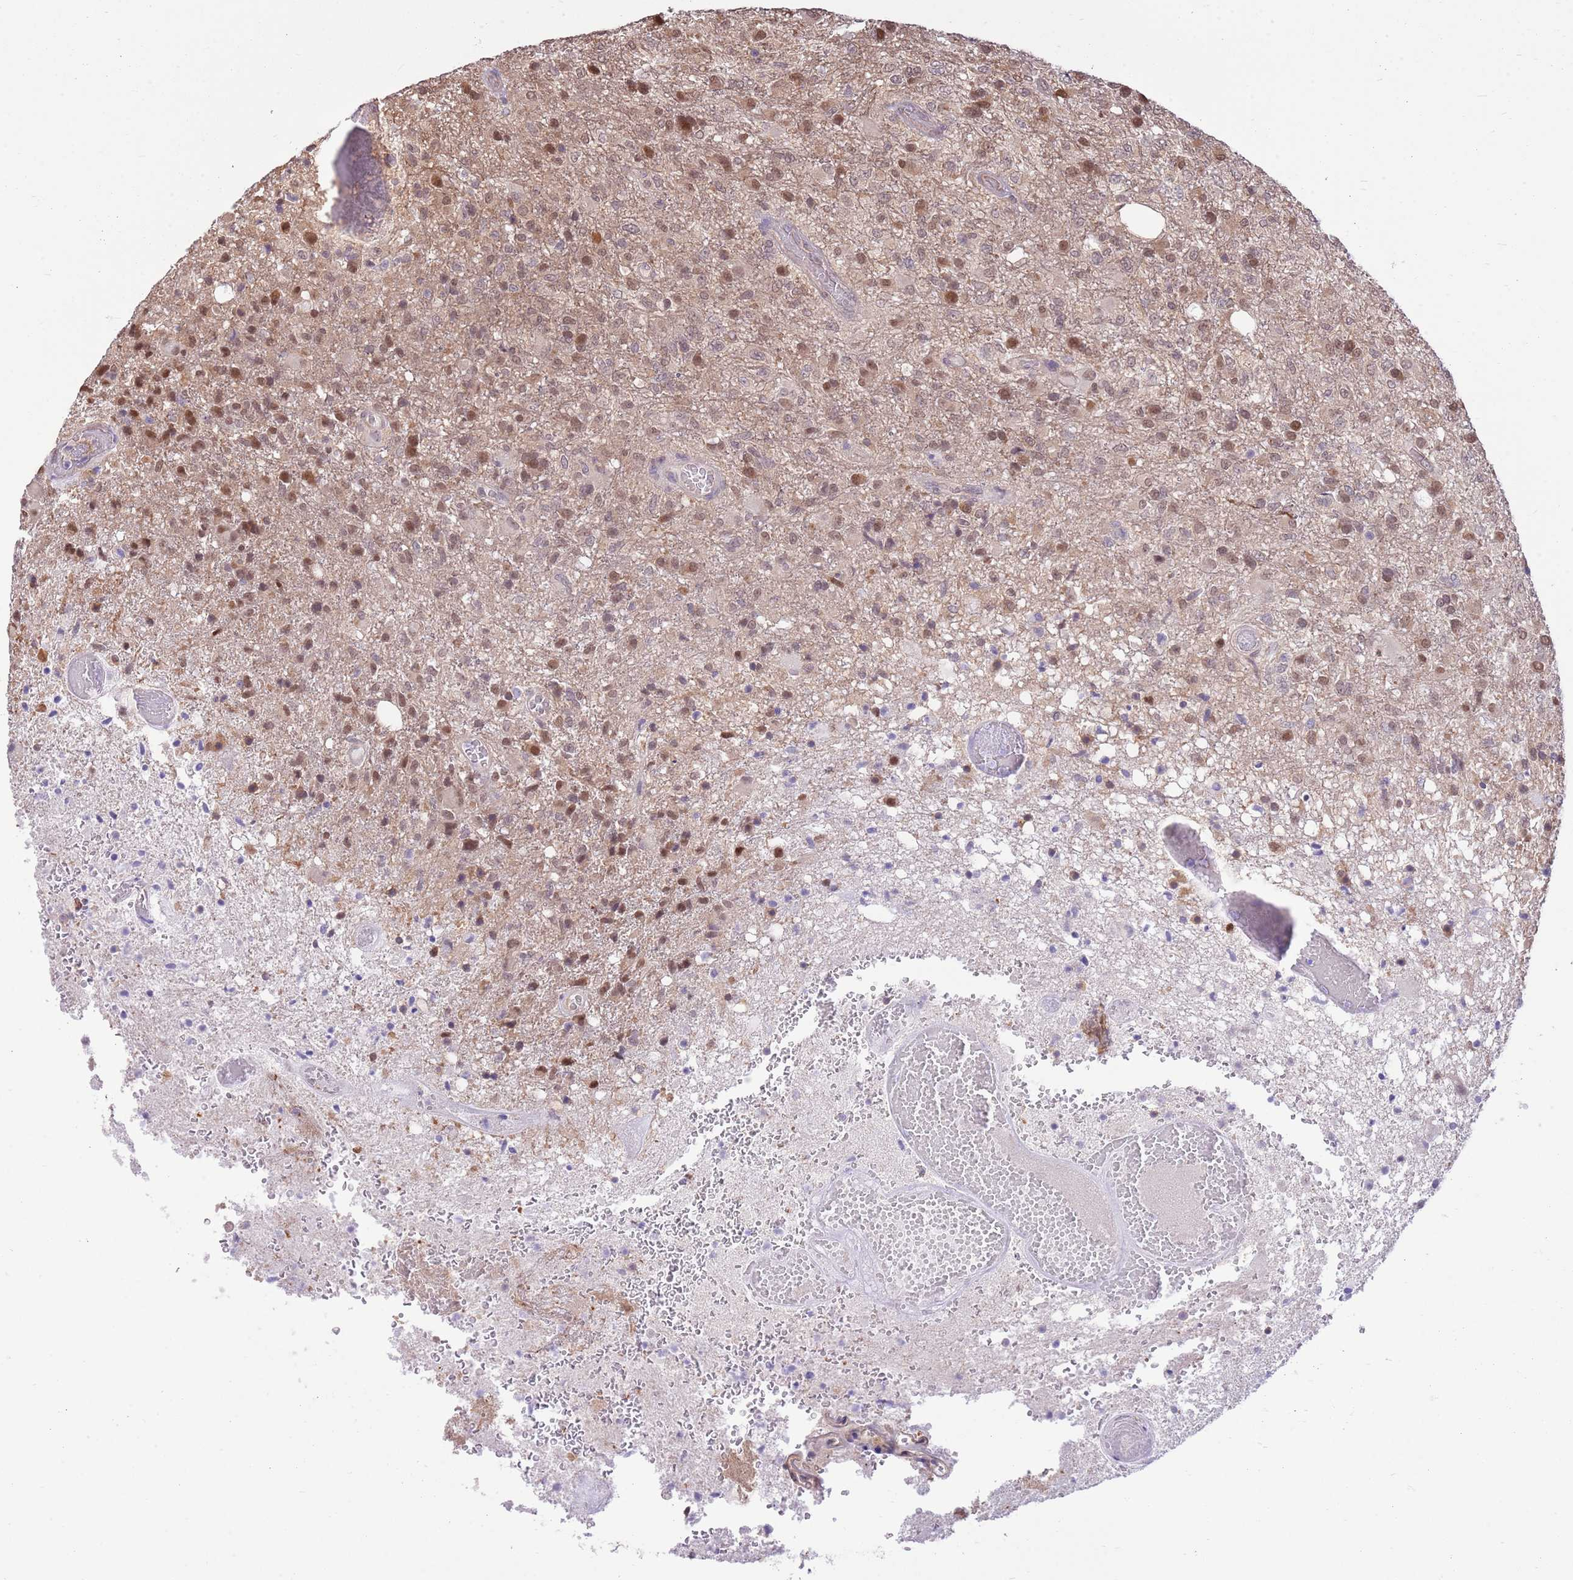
{"staining": {"intensity": "moderate", "quantity": ">75%", "location": "cytoplasmic/membranous,nuclear"}, "tissue": "glioma", "cell_type": "Tumor cells", "image_type": "cancer", "snomed": [{"axis": "morphology", "description": "Glioma, malignant, High grade"}, {"axis": "topography", "description": "Brain"}], "caption": "Malignant high-grade glioma stained with a brown dye reveals moderate cytoplasmic/membranous and nuclear positive staining in approximately >75% of tumor cells.", "gene": "NSFL1C", "patient": {"sex": "female", "age": 74}}